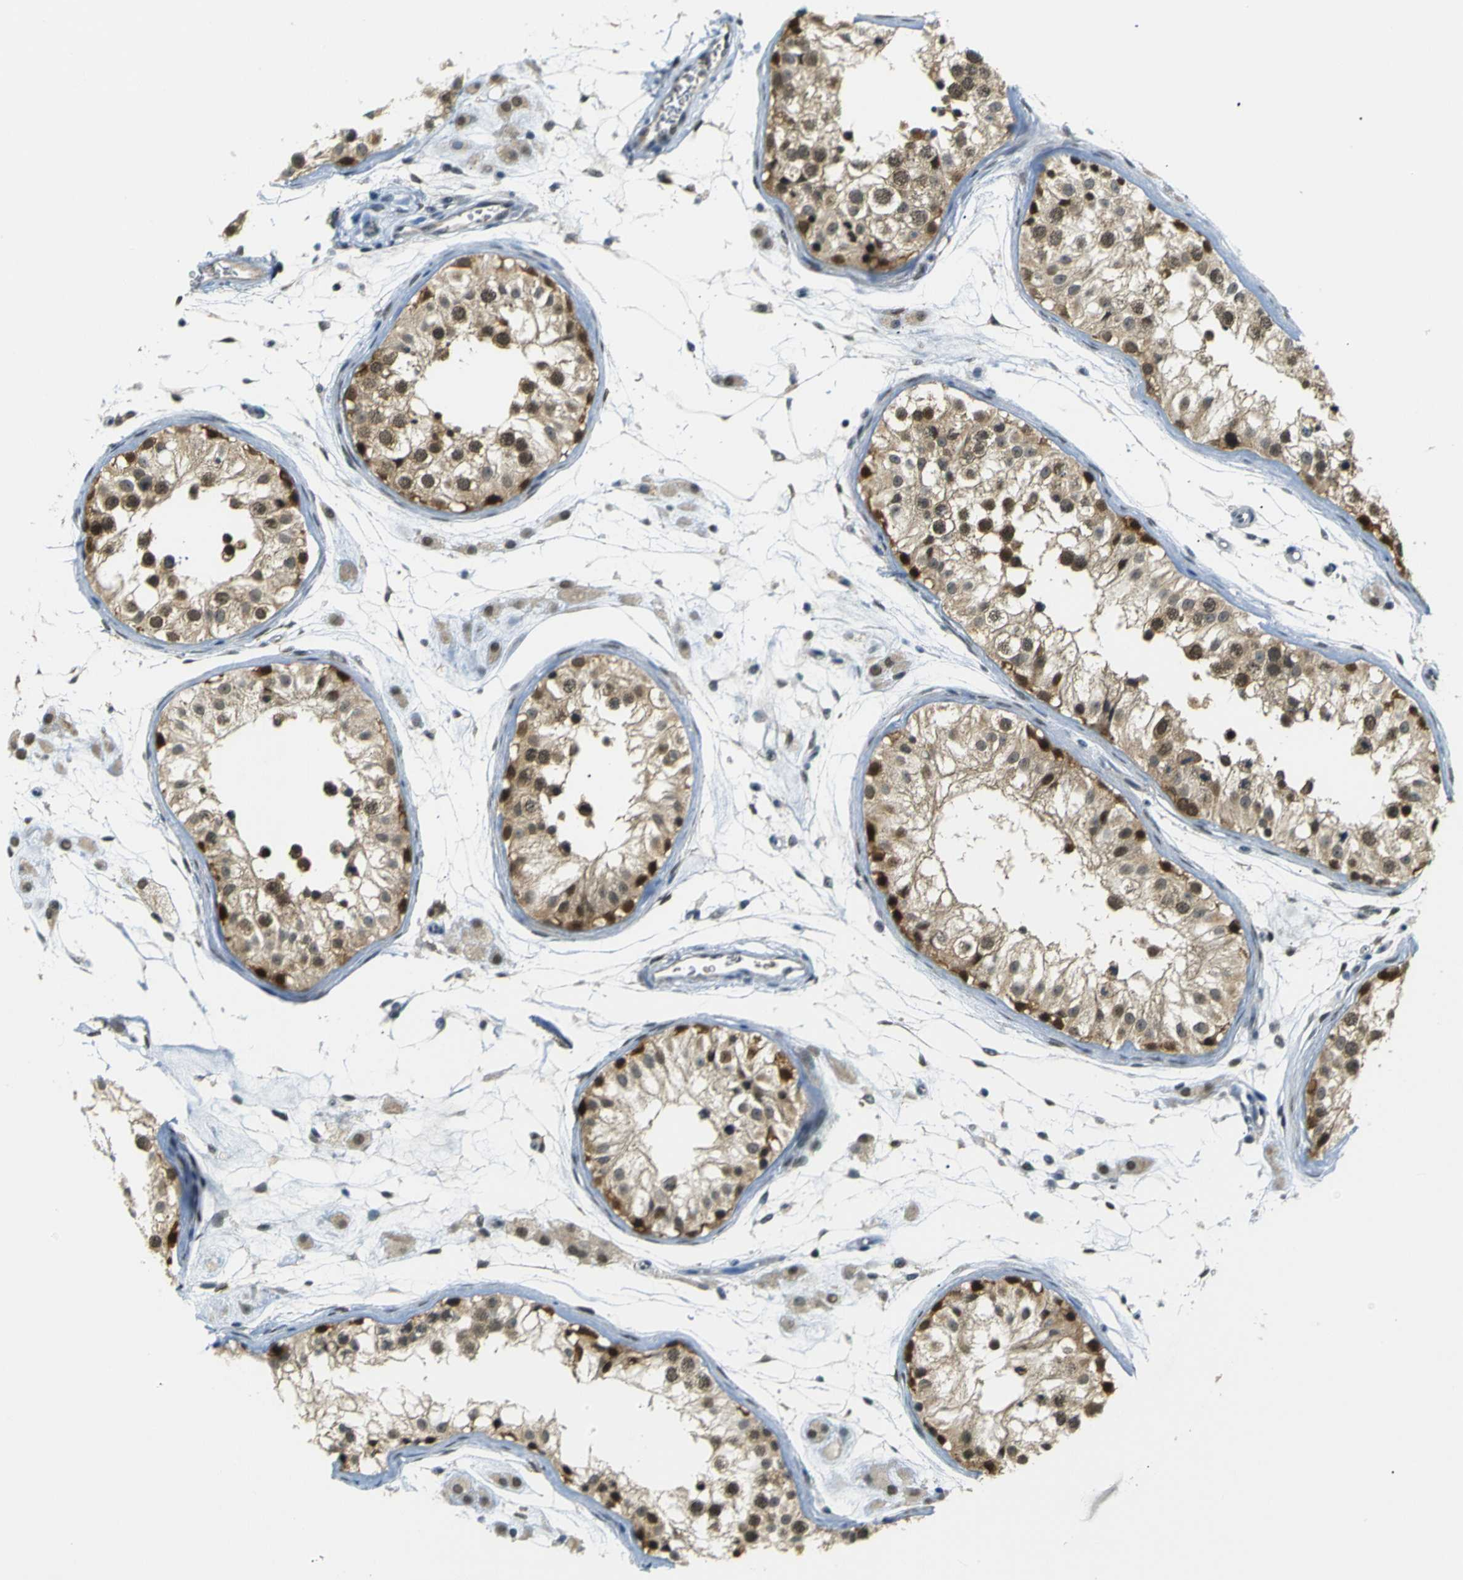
{"staining": {"intensity": "moderate", "quantity": ">75%", "location": "cytoplasmic/membranous,nuclear"}, "tissue": "testis", "cell_type": "Cells in seminiferous ducts", "image_type": "normal", "snomed": [{"axis": "morphology", "description": "Normal tissue, NOS"}, {"axis": "morphology", "description": "Adenocarcinoma, metastatic, NOS"}, {"axis": "topography", "description": "Testis"}], "caption": "Testis stained with a protein marker demonstrates moderate staining in cells in seminiferous ducts.", "gene": "SKP1", "patient": {"sex": "male", "age": 26}}